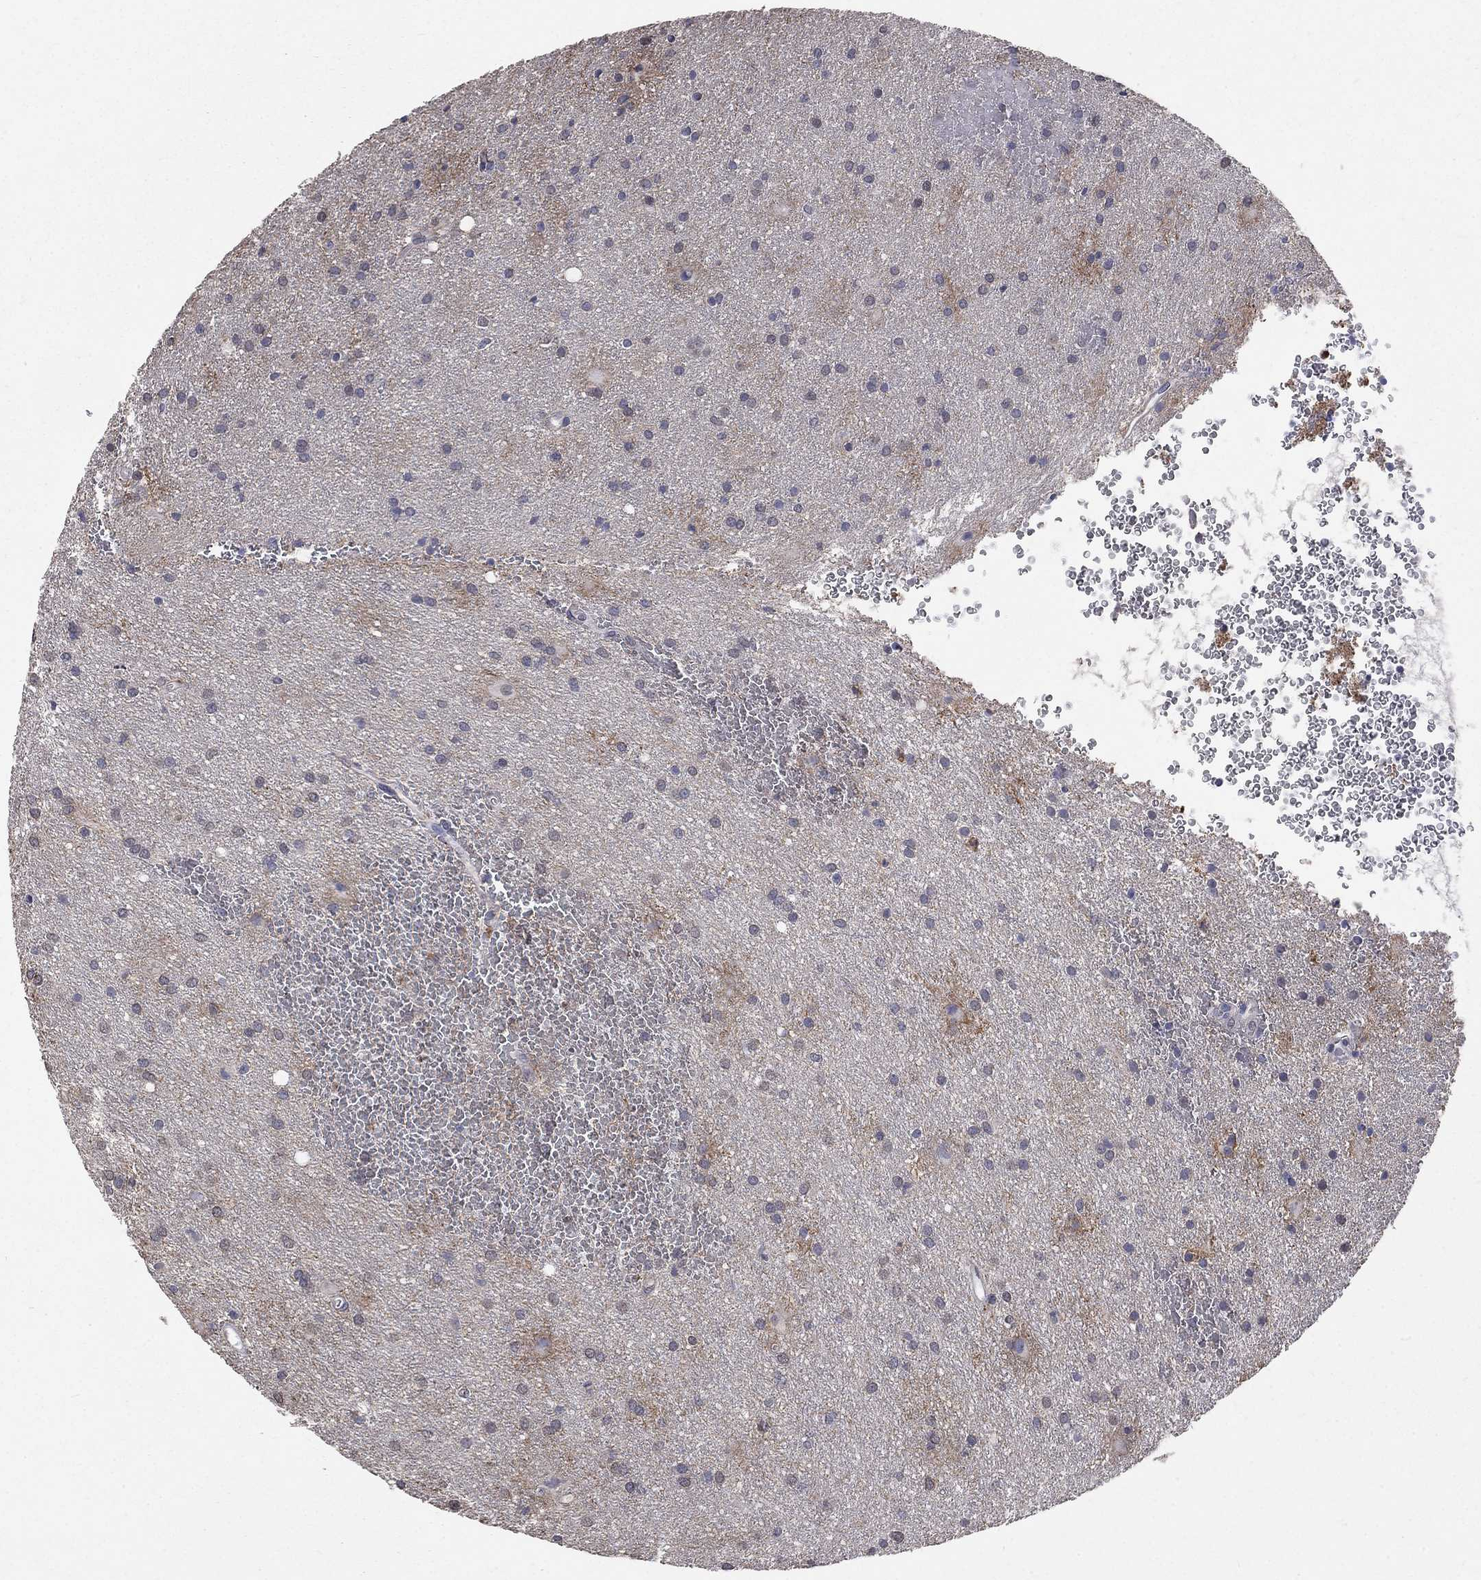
{"staining": {"intensity": "negative", "quantity": "none", "location": "none"}, "tissue": "glioma", "cell_type": "Tumor cells", "image_type": "cancer", "snomed": [{"axis": "morphology", "description": "Glioma, malignant, Low grade"}, {"axis": "topography", "description": "Brain"}], "caption": "High magnification brightfield microscopy of glioma stained with DAB (brown) and counterstained with hematoxylin (blue): tumor cells show no significant positivity.", "gene": "CHST5", "patient": {"sex": "male", "age": 58}}